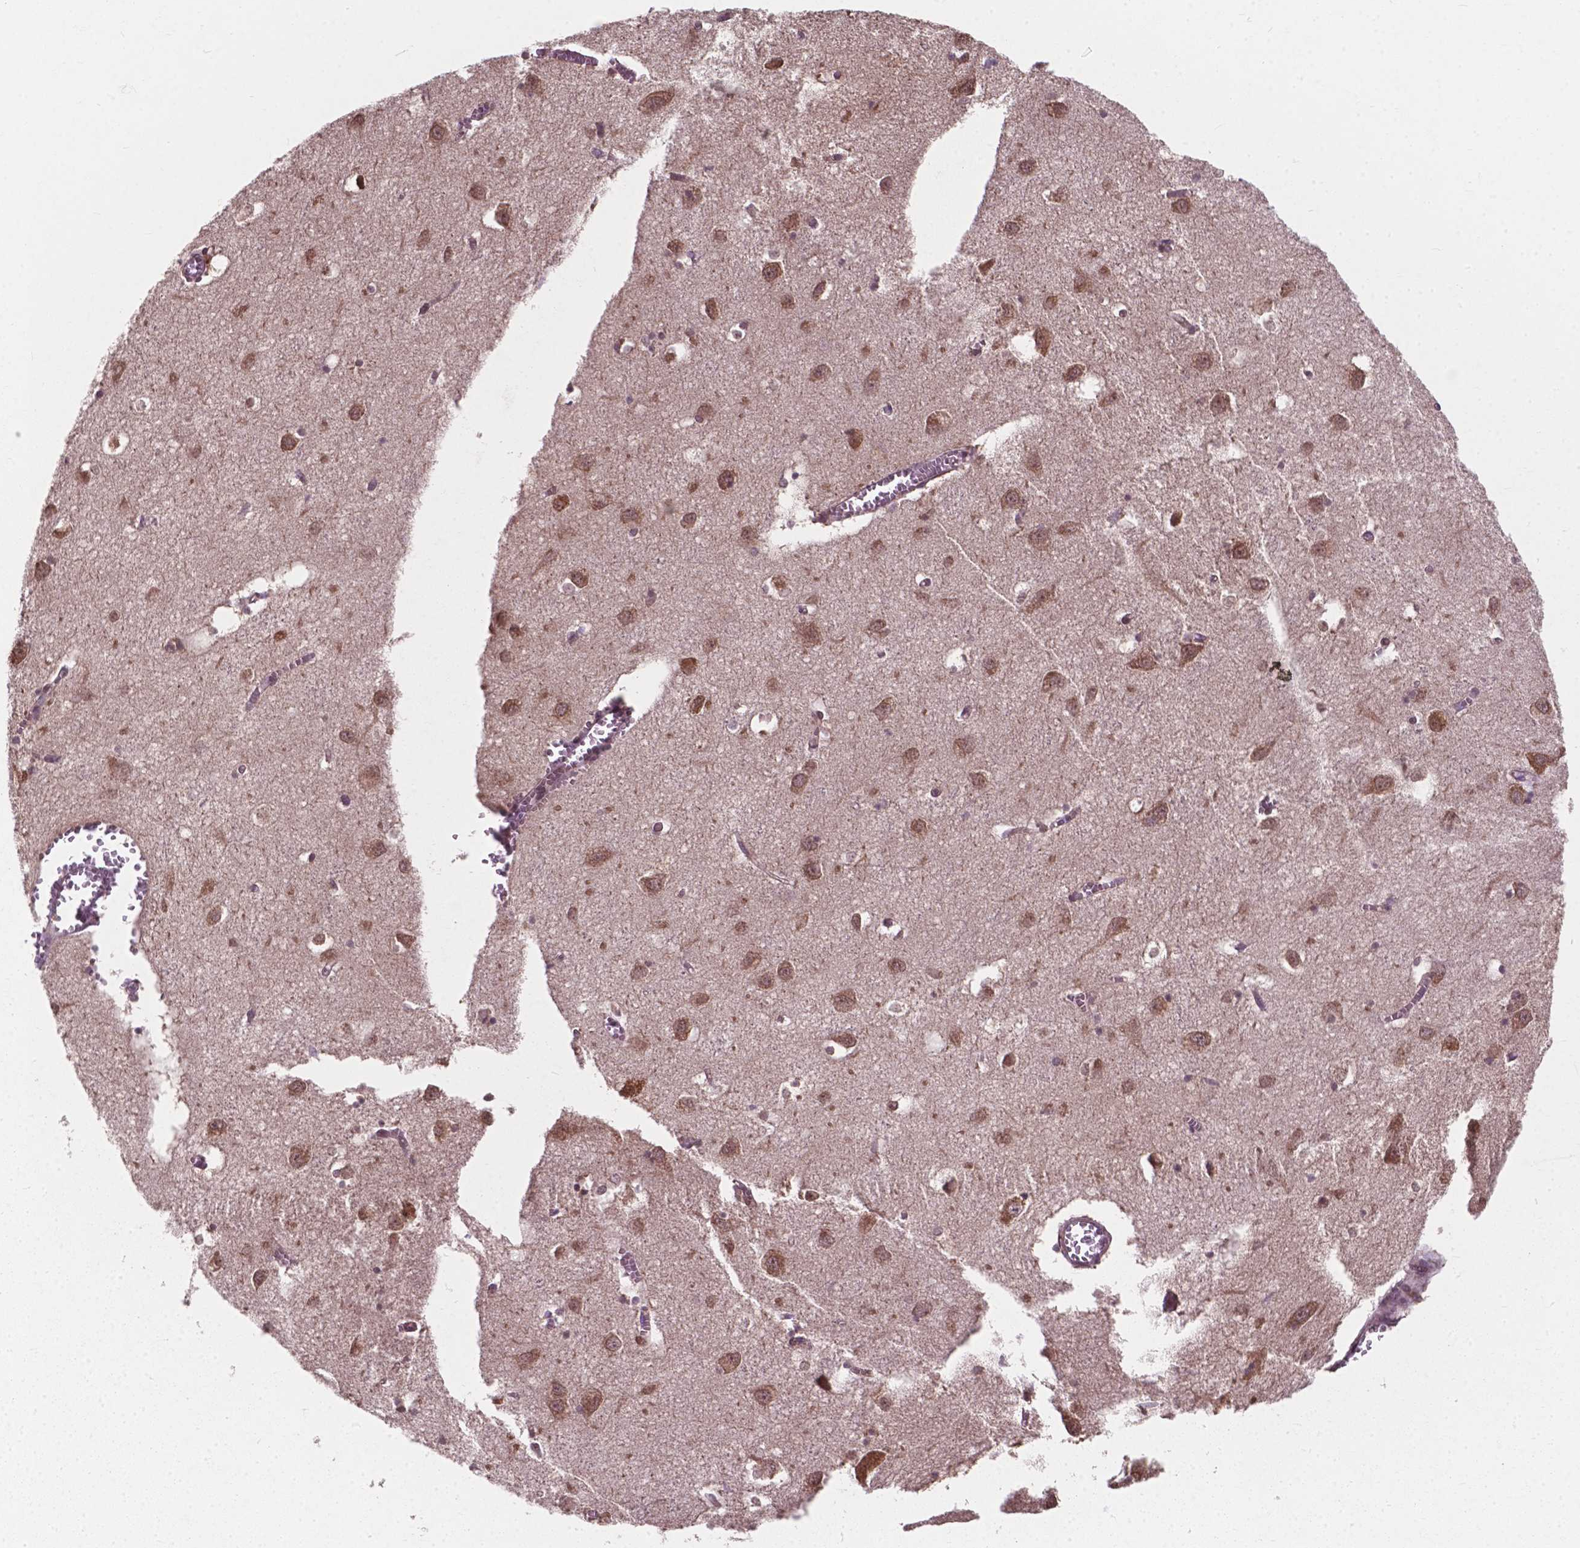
{"staining": {"intensity": "weak", "quantity": "25%-75%", "location": "cytoplasmic/membranous"}, "tissue": "cerebral cortex", "cell_type": "Endothelial cells", "image_type": "normal", "snomed": [{"axis": "morphology", "description": "Normal tissue, NOS"}, {"axis": "topography", "description": "Cerebral cortex"}], "caption": "Protein analysis of unremarkable cerebral cortex exhibits weak cytoplasmic/membranous staining in approximately 25%-75% of endothelial cells.", "gene": "MRPL33", "patient": {"sex": "male", "age": 70}}